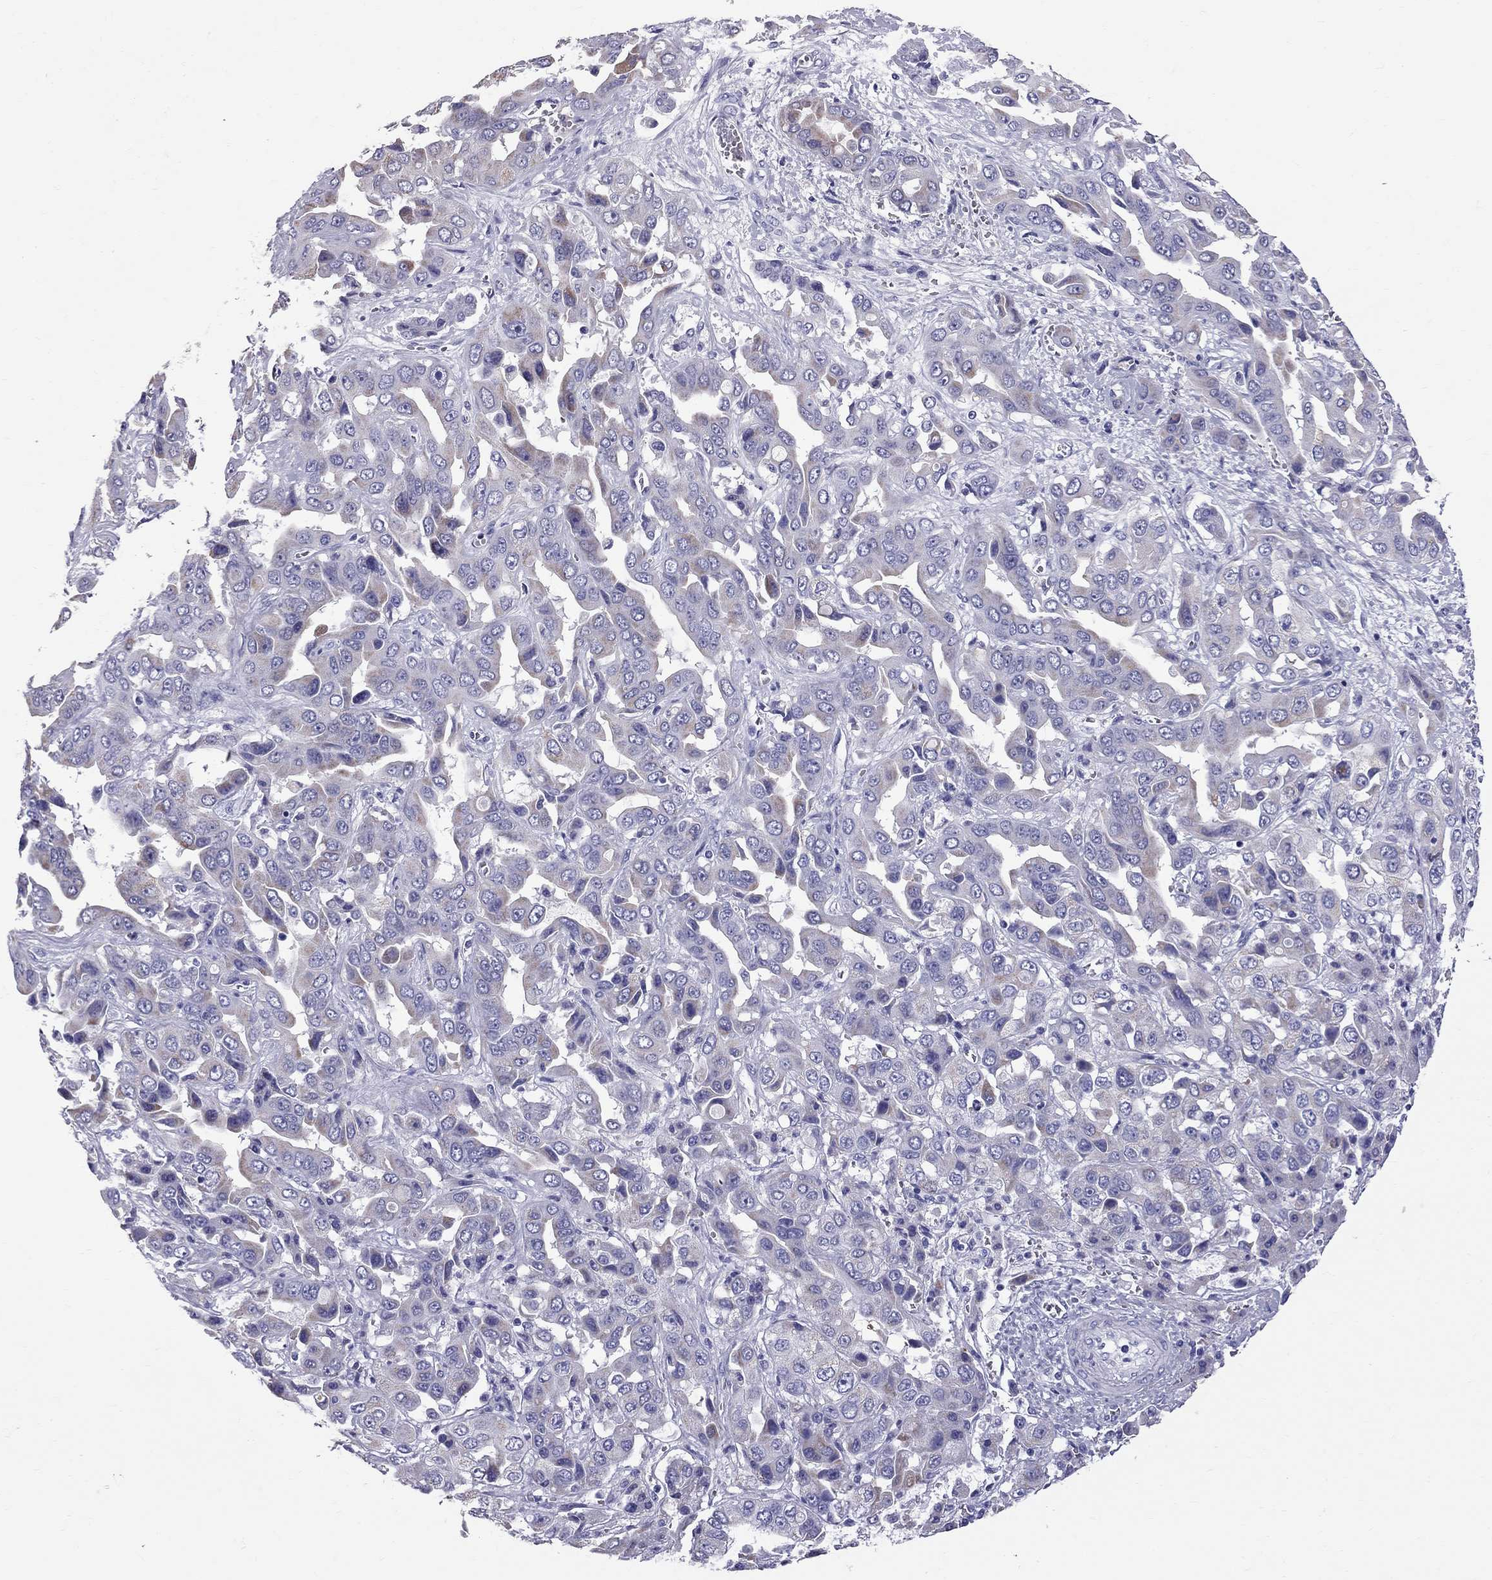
{"staining": {"intensity": "negative", "quantity": "none", "location": "none"}, "tissue": "liver cancer", "cell_type": "Tumor cells", "image_type": "cancer", "snomed": [{"axis": "morphology", "description": "Cholangiocarcinoma"}, {"axis": "topography", "description": "Liver"}], "caption": "Immunohistochemical staining of liver cancer demonstrates no significant positivity in tumor cells.", "gene": "TTLL13", "patient": {"sex": "female", "age": 52}}